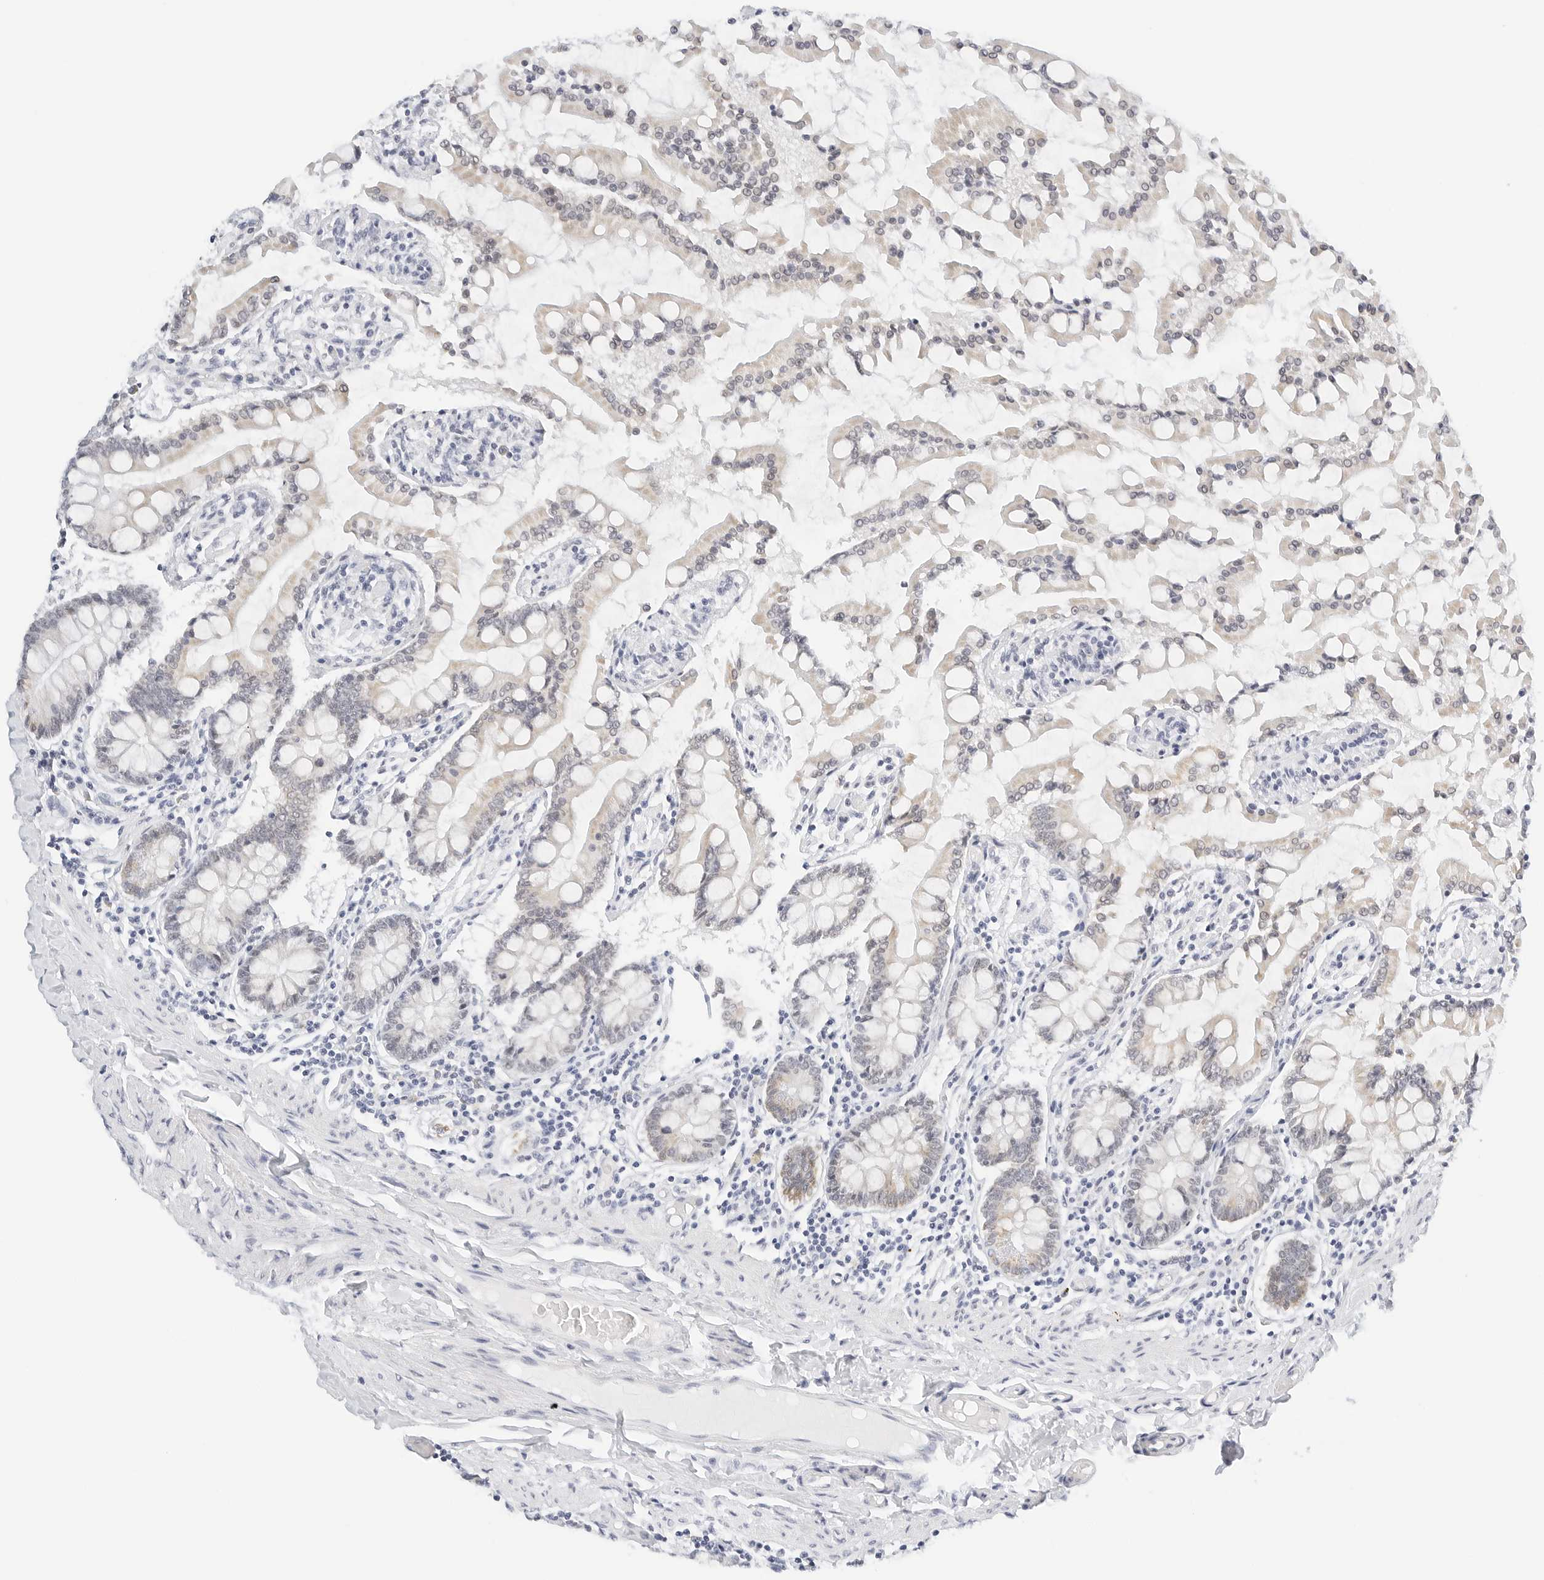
{"staining": {"intensity": "weak", "quantity": "25%-75%", "location": "cytoplasmic/membranous,nuclear"}, "tissue": "small intestine", "cell_type": "Glandular cells", "image_type": "normal", "snomed": [{"axis": "morphology", "description": "Normal tissue, NOS"}, {"axis": "topography", "description": "Small intestine"}], "caption": "DAB (3,3'-diaminobenzidine) immunohistochemical staining of benign small intestine reveals weak cytoplasmic/membranous,nuclear protein staining in approximately 25%-75% of glandular cells.", "gene": "CD22", "patient": {"sex": "male", "age": 41}}